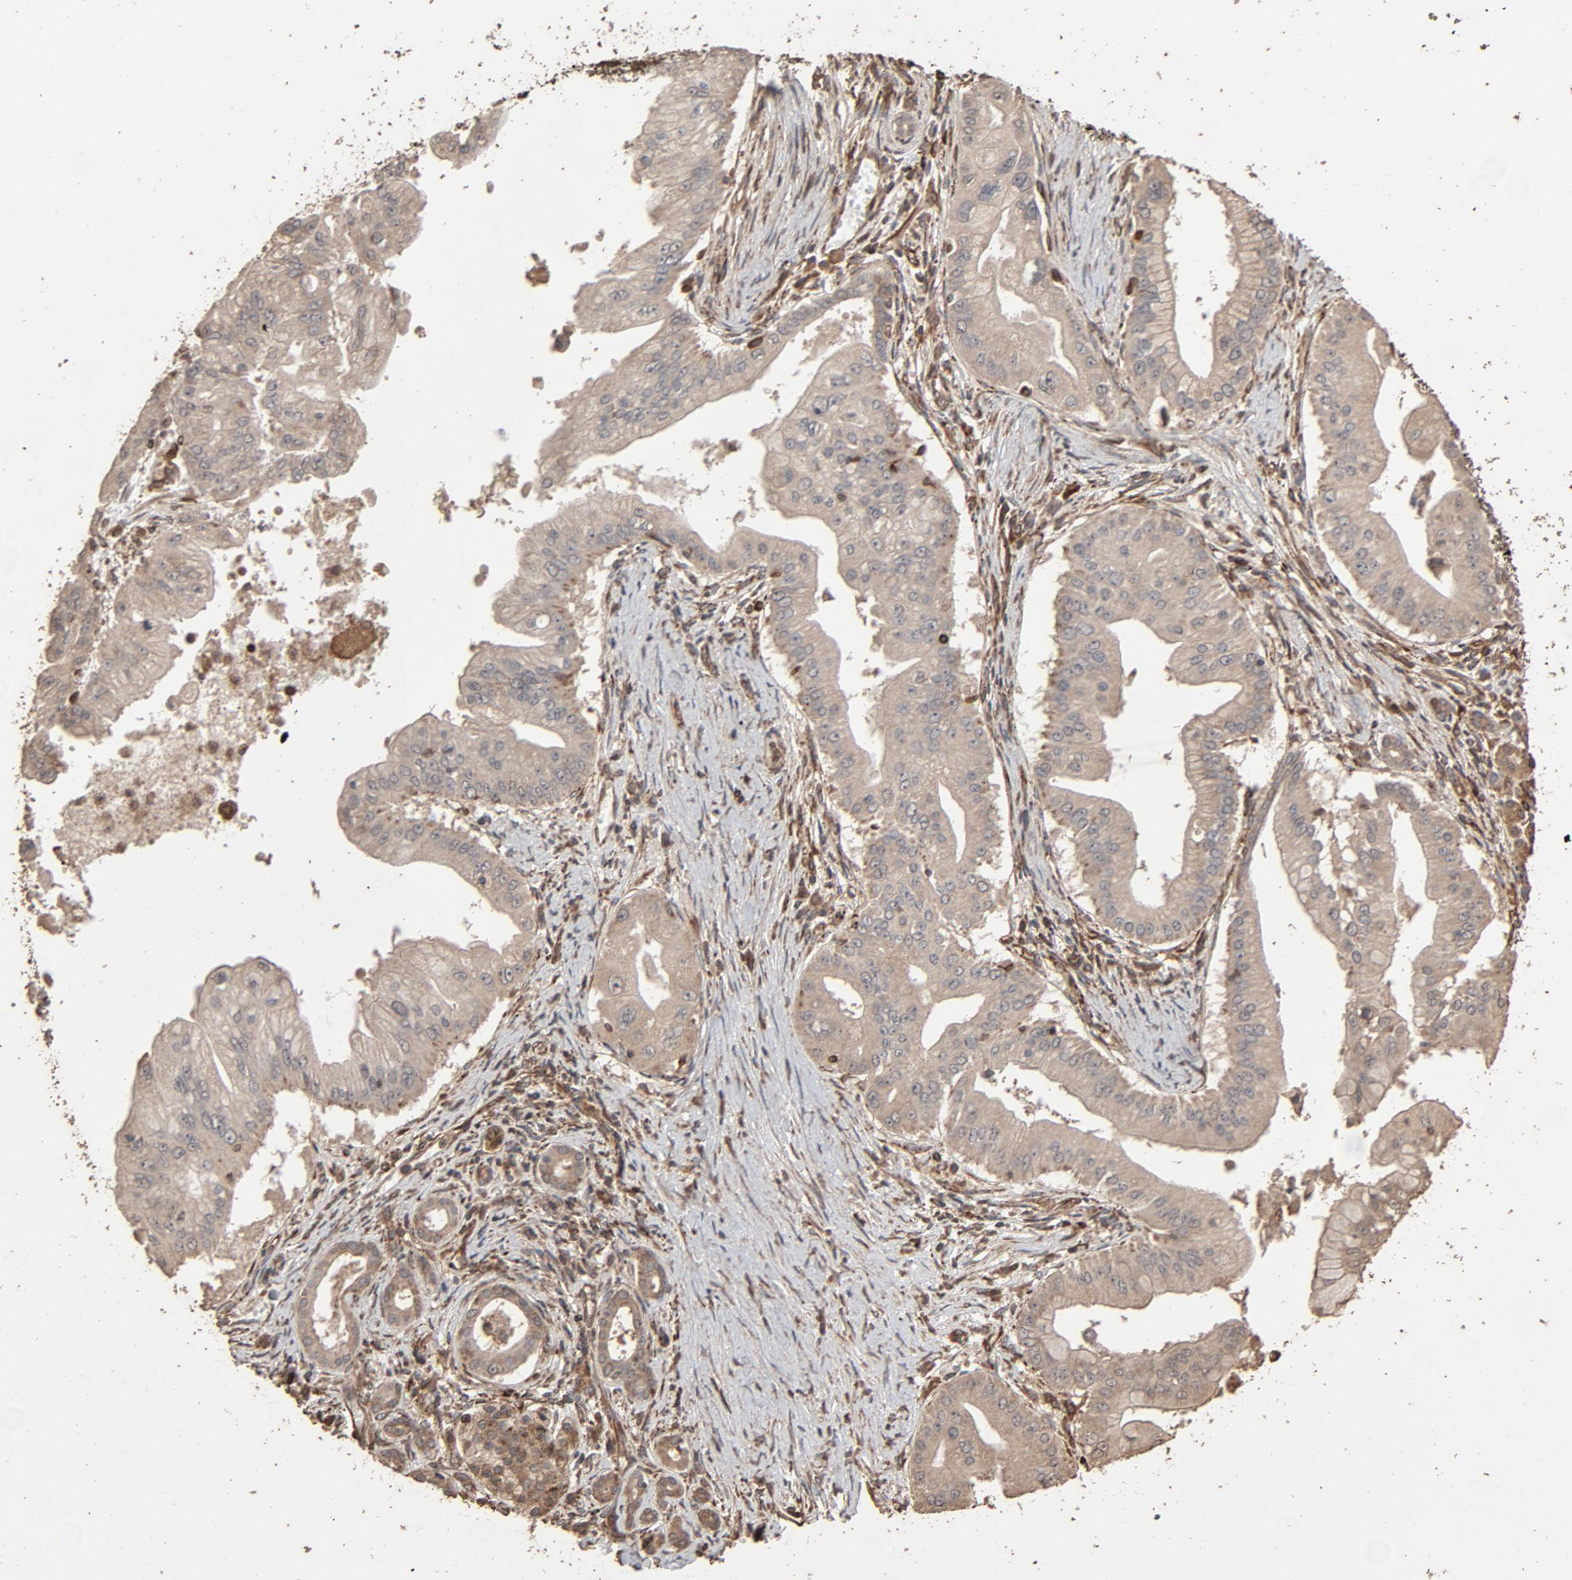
{"staining": {"intensity": "moderate", "quantity": "25%-75%", "location": "cytoplasmic/membranous"}, "tissue": "pancreatic cancer", "cell_type": "Tumor cells", "image_type": "cancer", "snomed": [{"axis": "morphology", "description": "Adenocarcinoma, NOS"}, {"axis": "topography", "description": "Pancreas"}], "caption": "Pancreatic cancer (adenocarcinoma) was stained to show a protein in brown. There is medium levels of moderate cytoplasmic/membranous expression in approximately 25%-75% of tumor cells.", "gene": "RPS6KA6", "patient": {"sex": "male", "age": 59}}